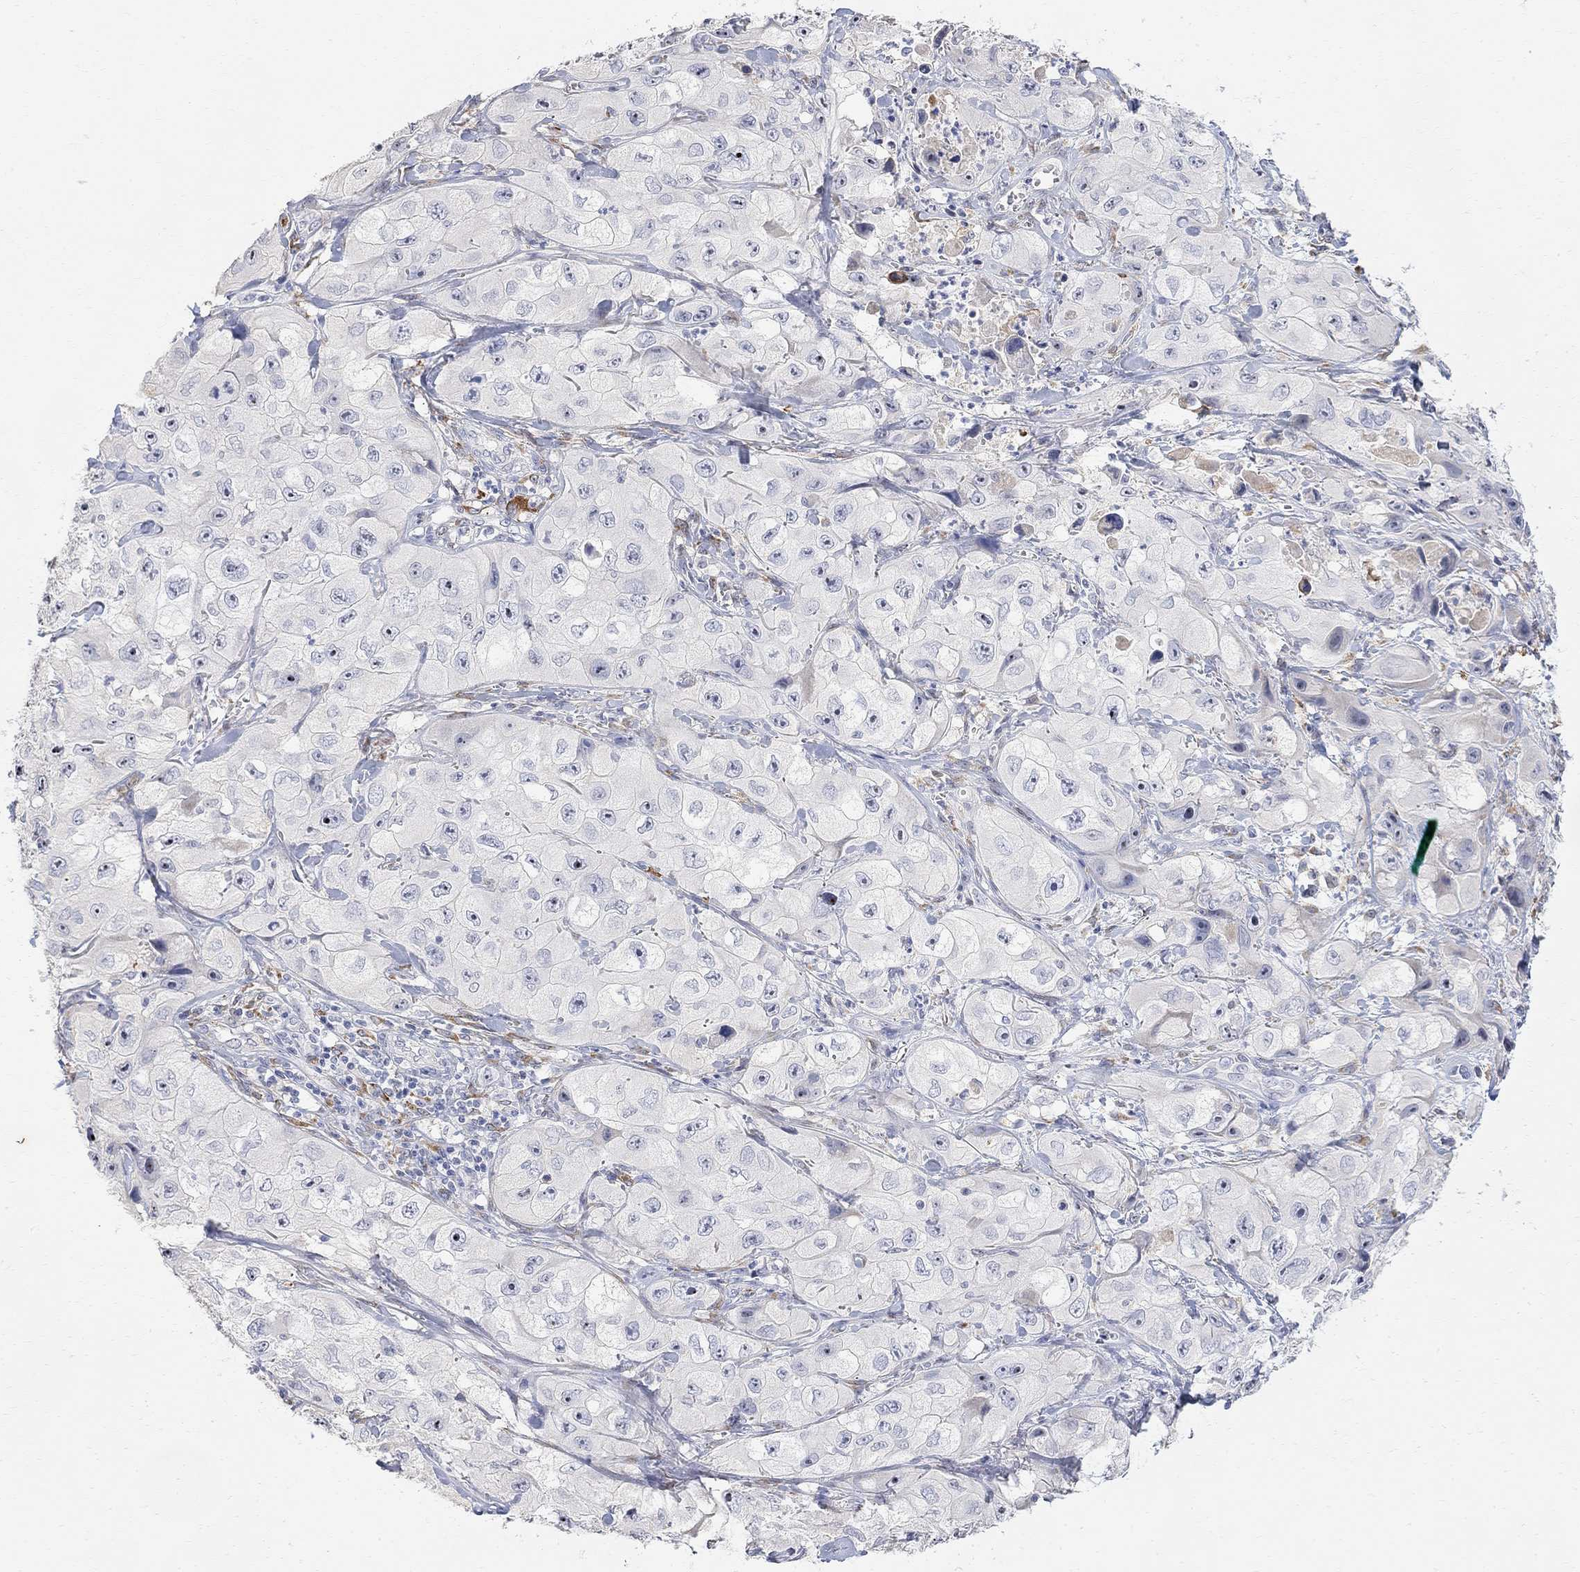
{"staining": {"intensity": "negative", "quantity": "none", "location": "none"}, "tissue": "skin cancer", "cell_type": "Tumor cells", "image_type": "cancer", "snomed": [{"axis": "morphology", "description": "Squamous cell carcinoma, NOS"}, {"axis": "topography", "description": "Skin"}, {"axis": "topography", "description": "Subcutis"}], "caption": "This is an immunohistochemistry (IHC) micrograph of skin cancer (squamous cell carcinoma). There is no staining in tumor cells.", "gene": "FNDC5", "patient": {"sex": "male", "age": 73}}